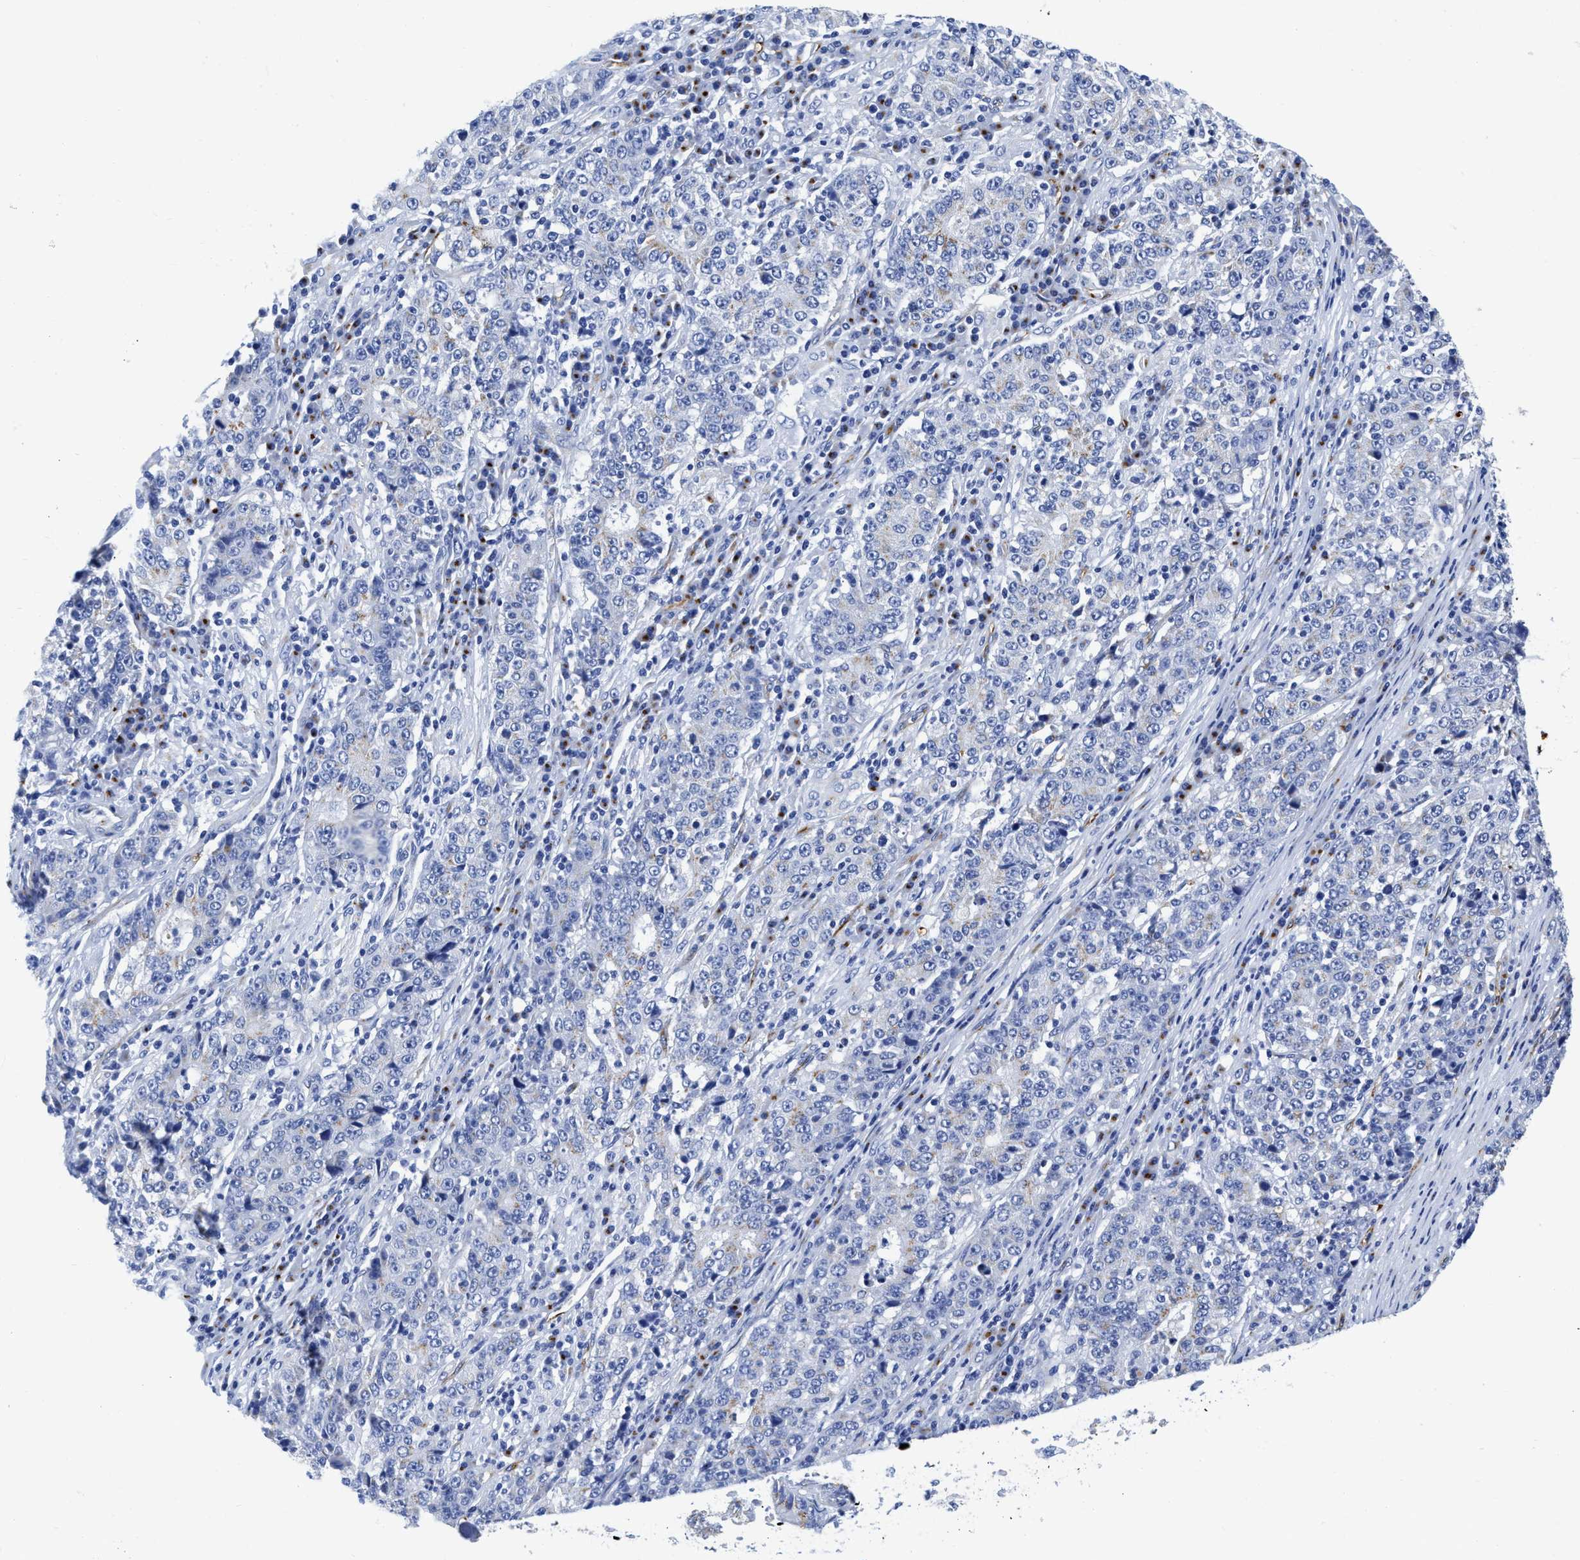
{"staining": {"intensity": "weak", "quantity": "<25%", "location": "cytoplasmic/membranous"}, "tissue": "stomach cancer", "cell_type": "Tumor cells", "image_type": "cancer", "snomed": [{"axis": "morphology", "description": "Adenocarcinoma, NOS"}, {"axis": "topography", "description": "Stomach"}], "caption": "This is a image of immunohistochemistry (IHC) staining of adenocarcinoma (stomach), which shows no positivity in tumor cells.", "gene": "TVP23B", "patient": {"sex": "female", "age": 65}}